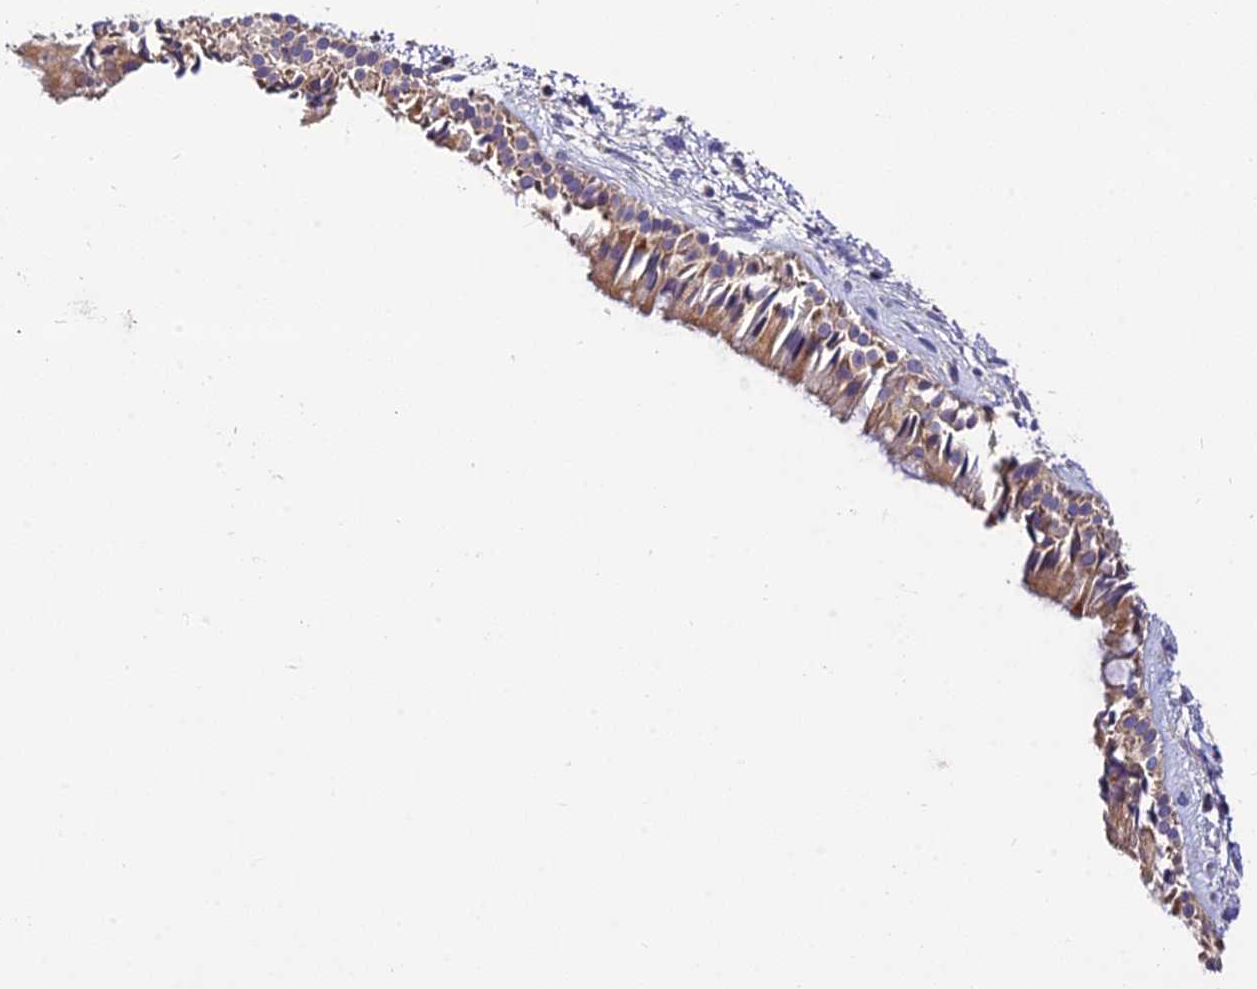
{"staining": {"intensity": "moderate", "quantity": ">75%", "location": "cytoplasmic/membranous"}, "tissue": "nasopharynx", "cell_type": "Respiratory epithelial cells", "image_type": "normal", "snomed": [{"axis": "morphology", "description": "Normal tissue, NOS"}, {"axis": "topography", "description": "Nasopharynx"}], "caption": "Immunohistochemistry (IHC) photomicrograph of unremarkable human nasopharynx stained for a protein (brown), which reveals medium levels of moderate cytoplasmic/membranous expression in about >75% of respiratory epithelial cells.", "gene": "PZP", "patient": {"sex": "male", "age": 22}}